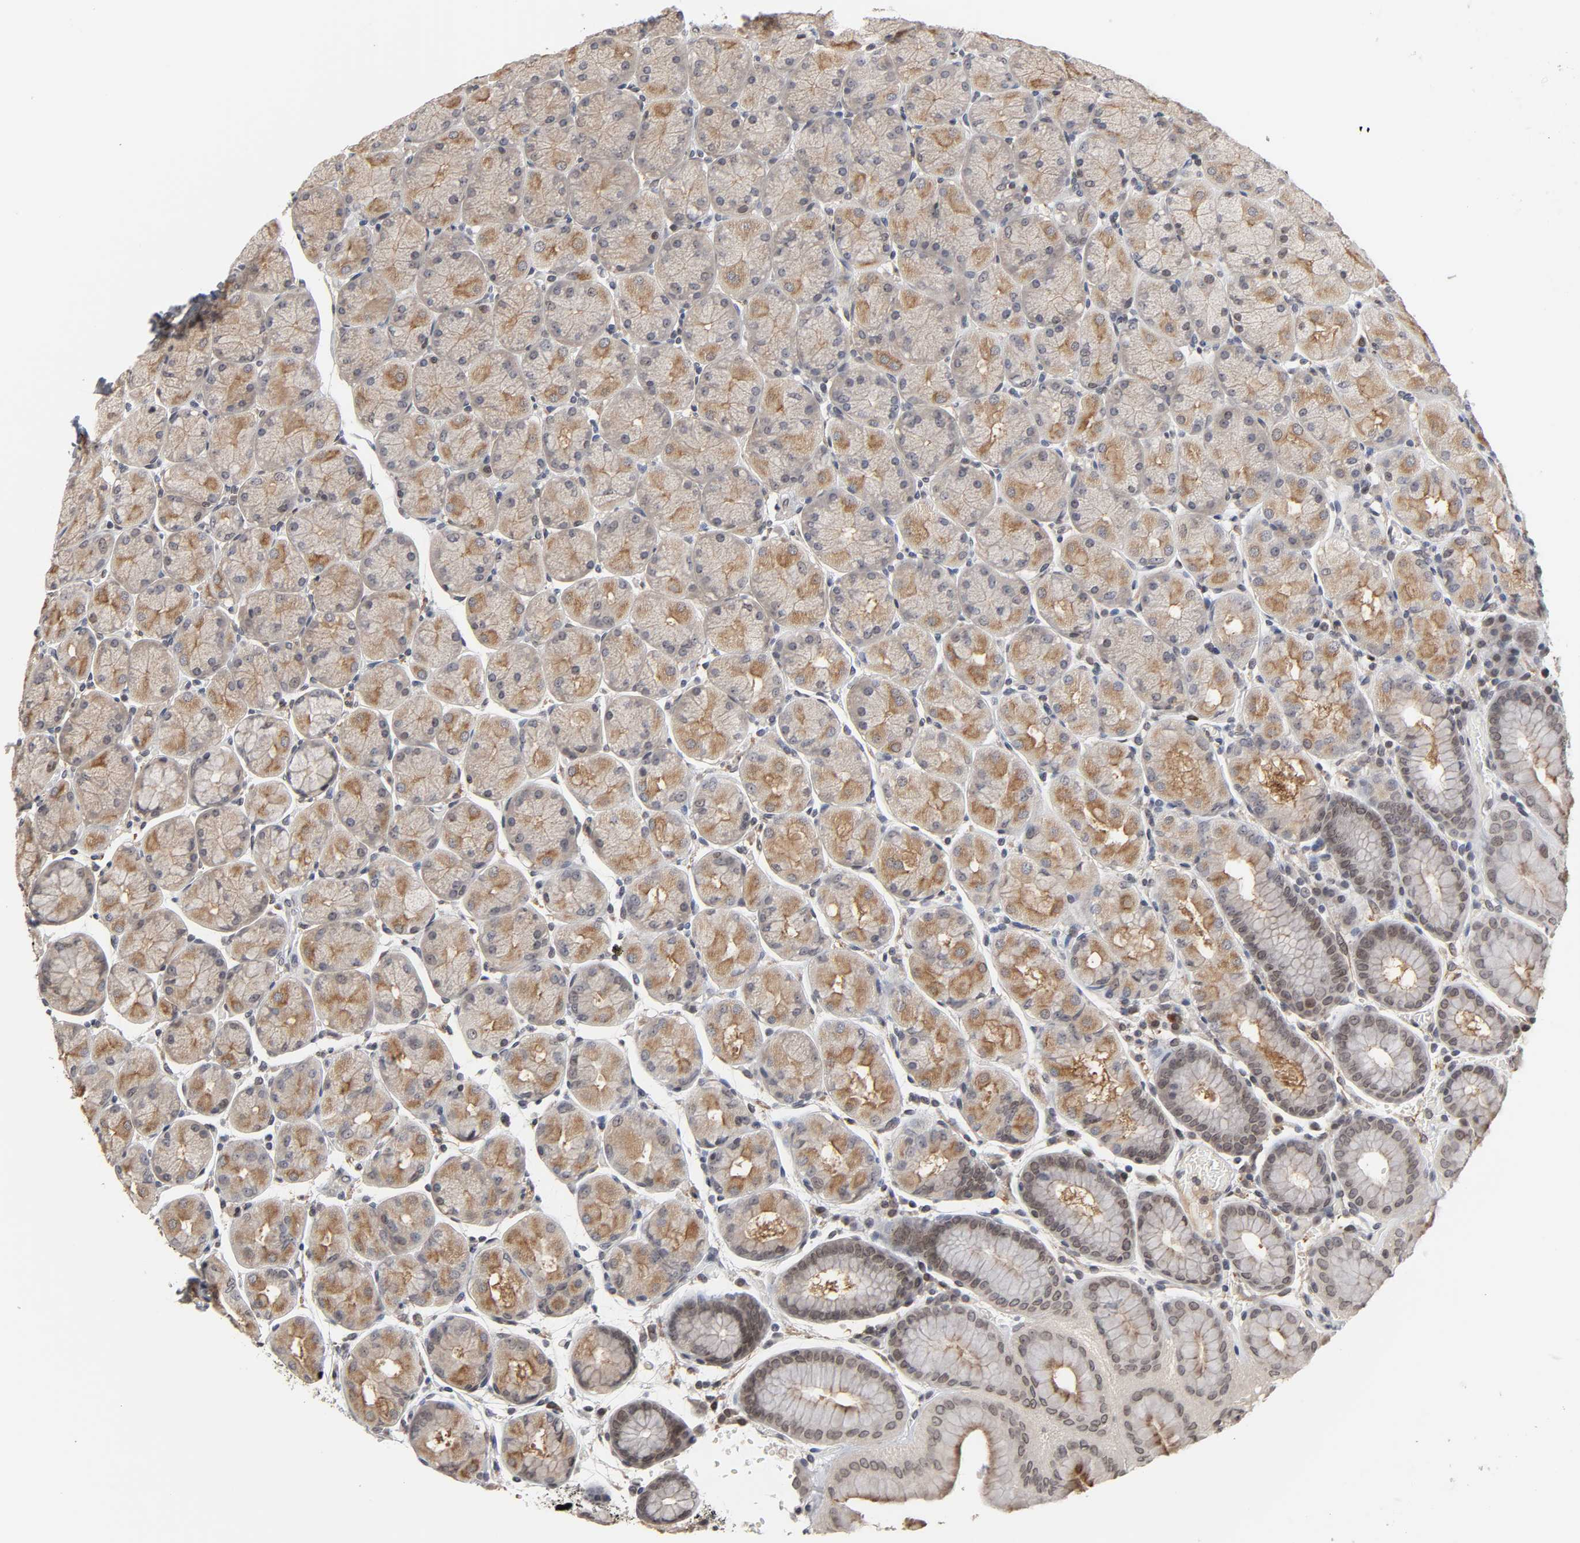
{"staining": {"intensity": "strong", "quantity": ">75%", "location": "cytoplasmic/membranous,nuclear"}, "tissue": "stomach", "cell_type": "Glandular cells", "image_type": "normal", "snomed": [{"axis": "morphology", "description": "Normal tissue, NOS"}, {"axis": "topography", "description": "Stomach, upper"}, {"axis": "topography", "description": "Stomach"}], "caption": "Benign stomach demonstrates strong cytoplasmic/membranous,nuclear expression in approximately >75% of glandular cells, visualized by immunohistochemistry. (IHC, brightfield microscopy, high magnification).", "gene": "CPN2", "patient": {"sex": "male", "age": 76}}